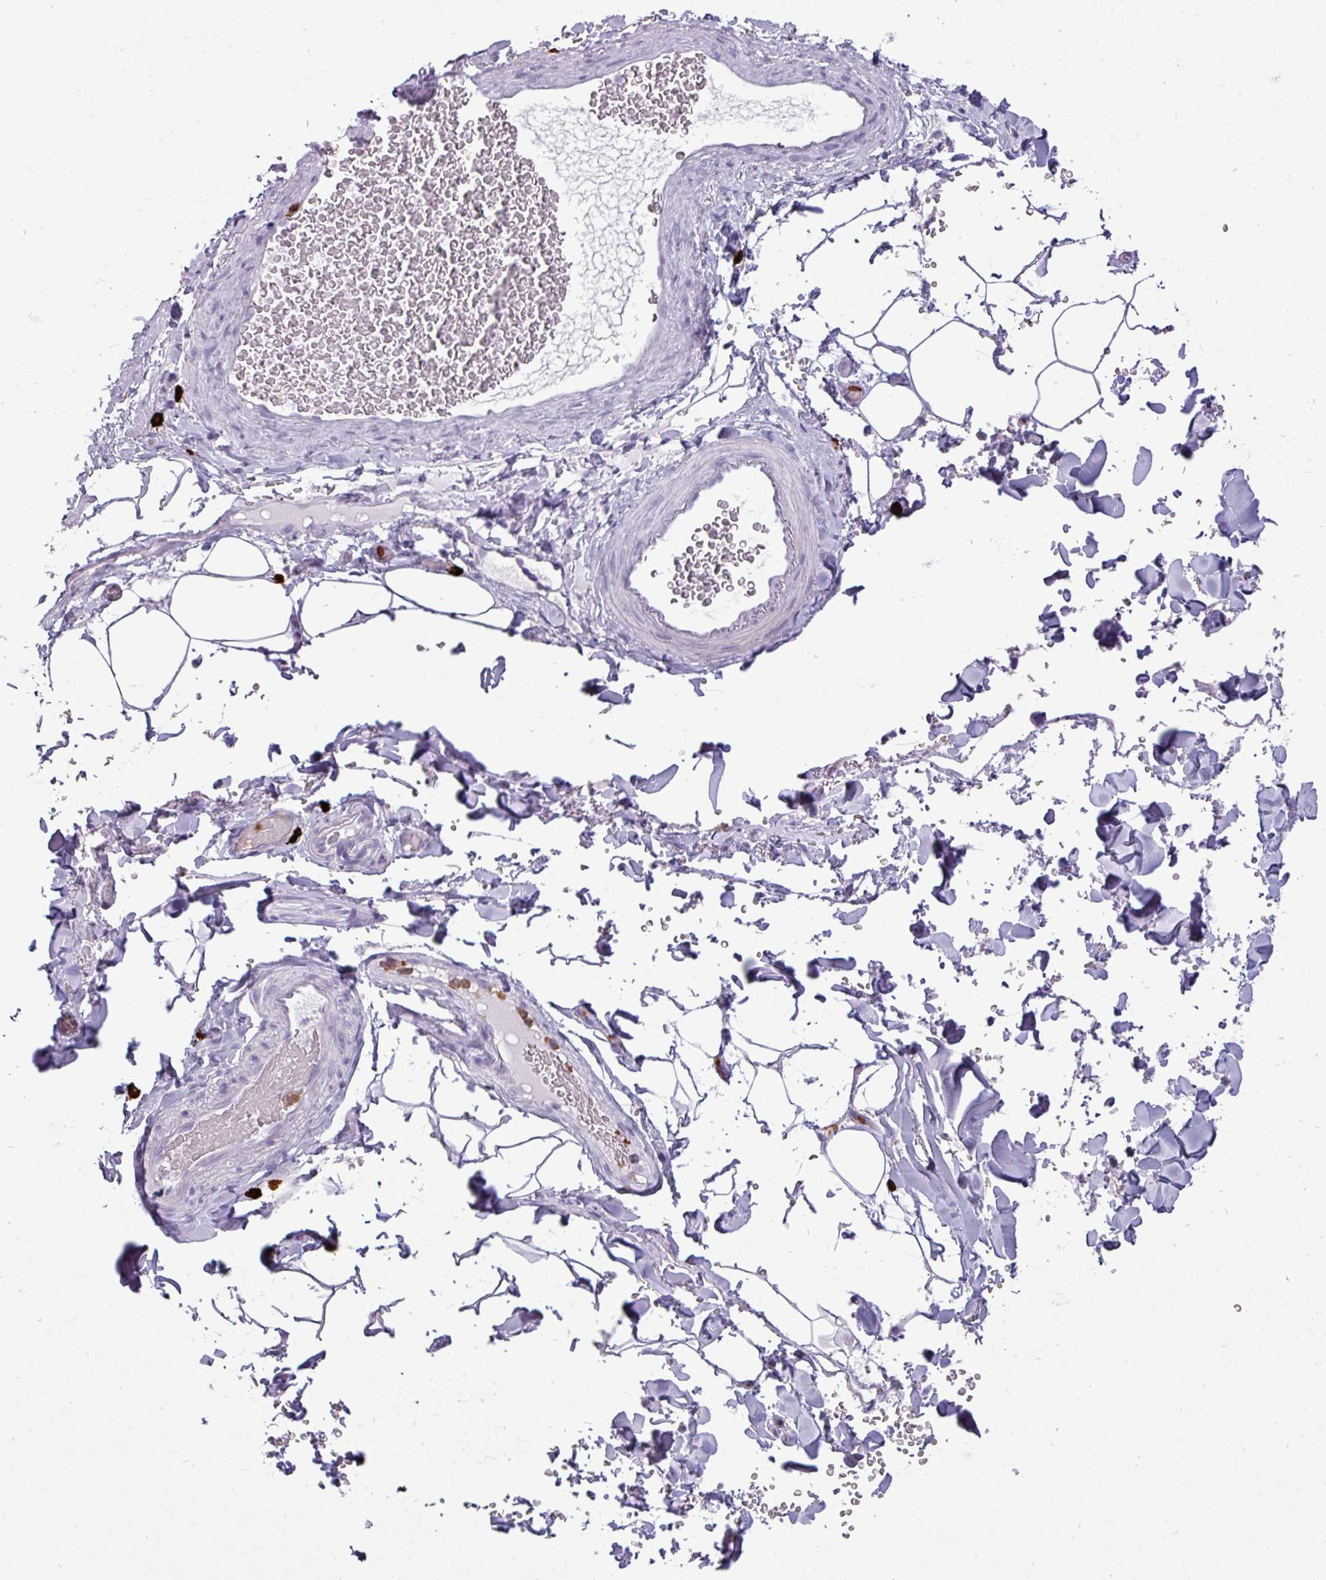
{"staining": {"intensity": "negative", "quantity": "none", "location": "none"}, "tissue": "adipose tissue", "cell_type": "Adipocytes", "image_type": "normal", "snomed": [{"axis": "morphology", "description": "Normal tissue, NOS"}, {"axis": "topography", "description": "Rectum"}, {"axis": "topography", "description": "Peripheral nerve tissue"}], "caption": "This histopathology image is of normal adipose tissue stained with immunohistochemistry to label a protein in brown with the nuclei are counter-stained blue. There is no positivity in adipocytes.", "gene": "TRIM39", "patient": {"sex": "female", "age": 69}}